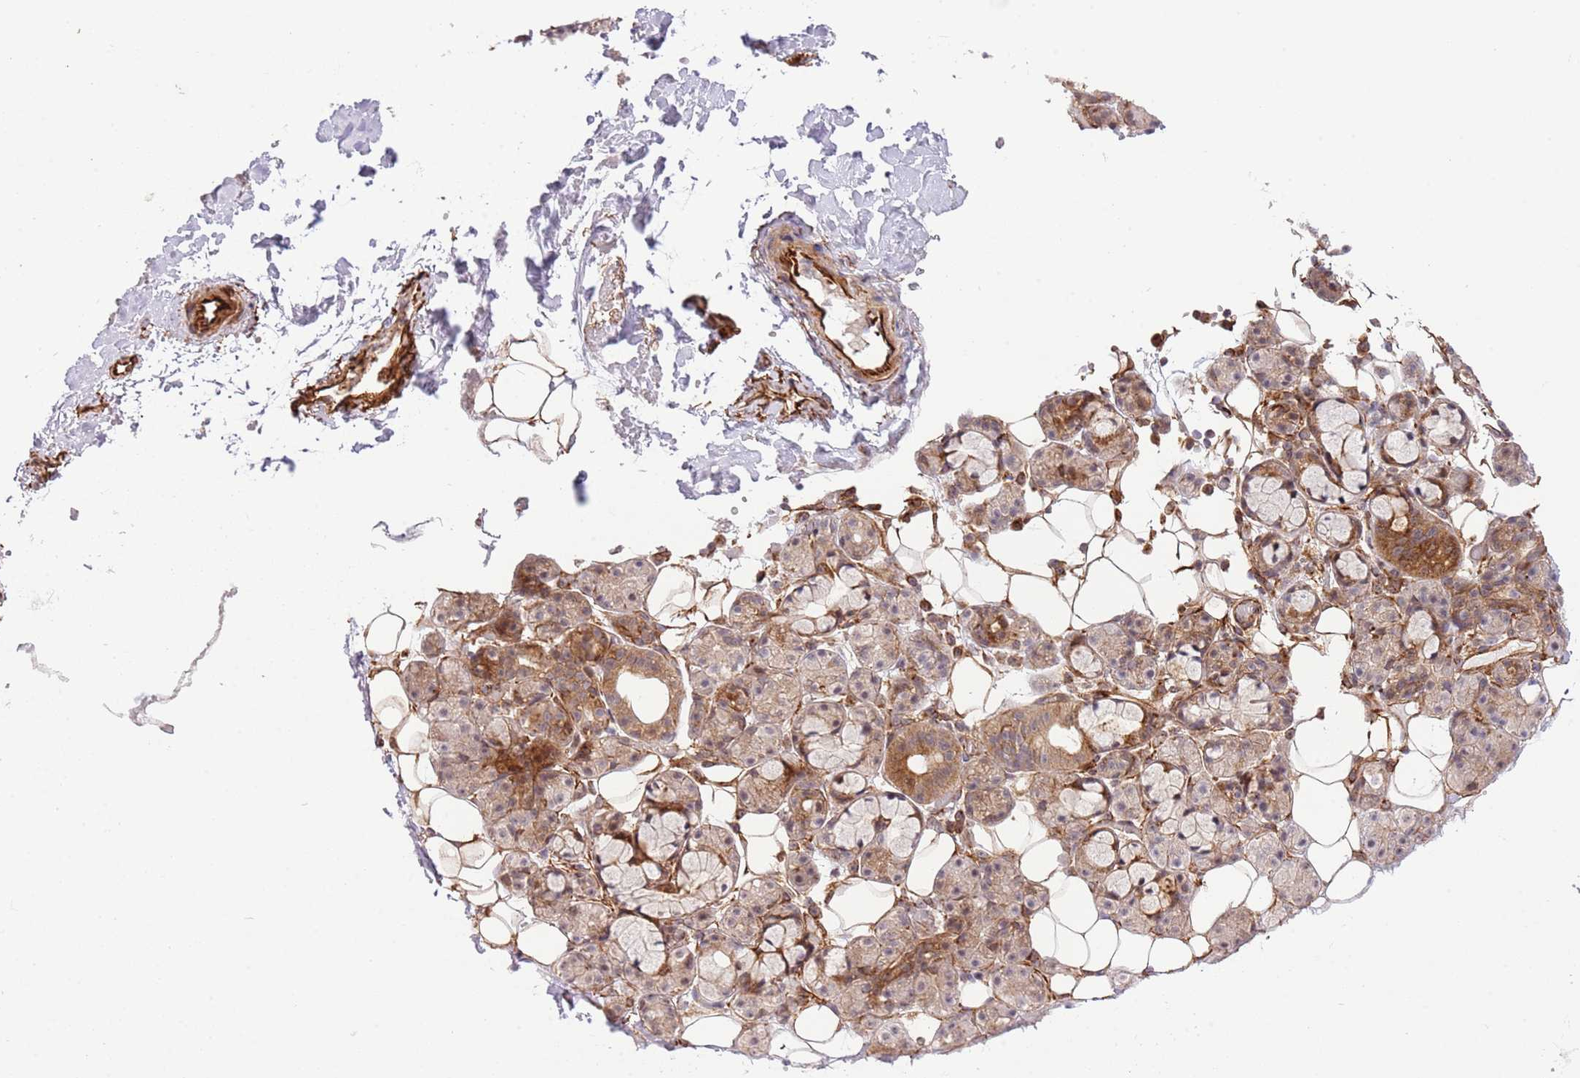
{"staining": {"intensity": "moderate", "quantity": "25%-75%", "location": "cytoplasmic/membranous"}, "tissue": "salivary gland", "cell_type": "Glandular cells", "image_type": "normal", "snomed": [{"axis": "morphology", "description": "Normal tissue, NOS"}, {"axis": "topography", "description": "Salivary gland"}], "caption": "Immunohistochemistry (IHC) image of benign salivary gland: human salivary gland stained using immunohistochemistry exhibits medium levels of moderate protein expression localized specifically in the cytoplasmic/membranous of glandular cells, appearing as a cytoplasmic/membranous brown color.", "gene": "NEK3", "patient": {"sex": "male", "age": 63}}